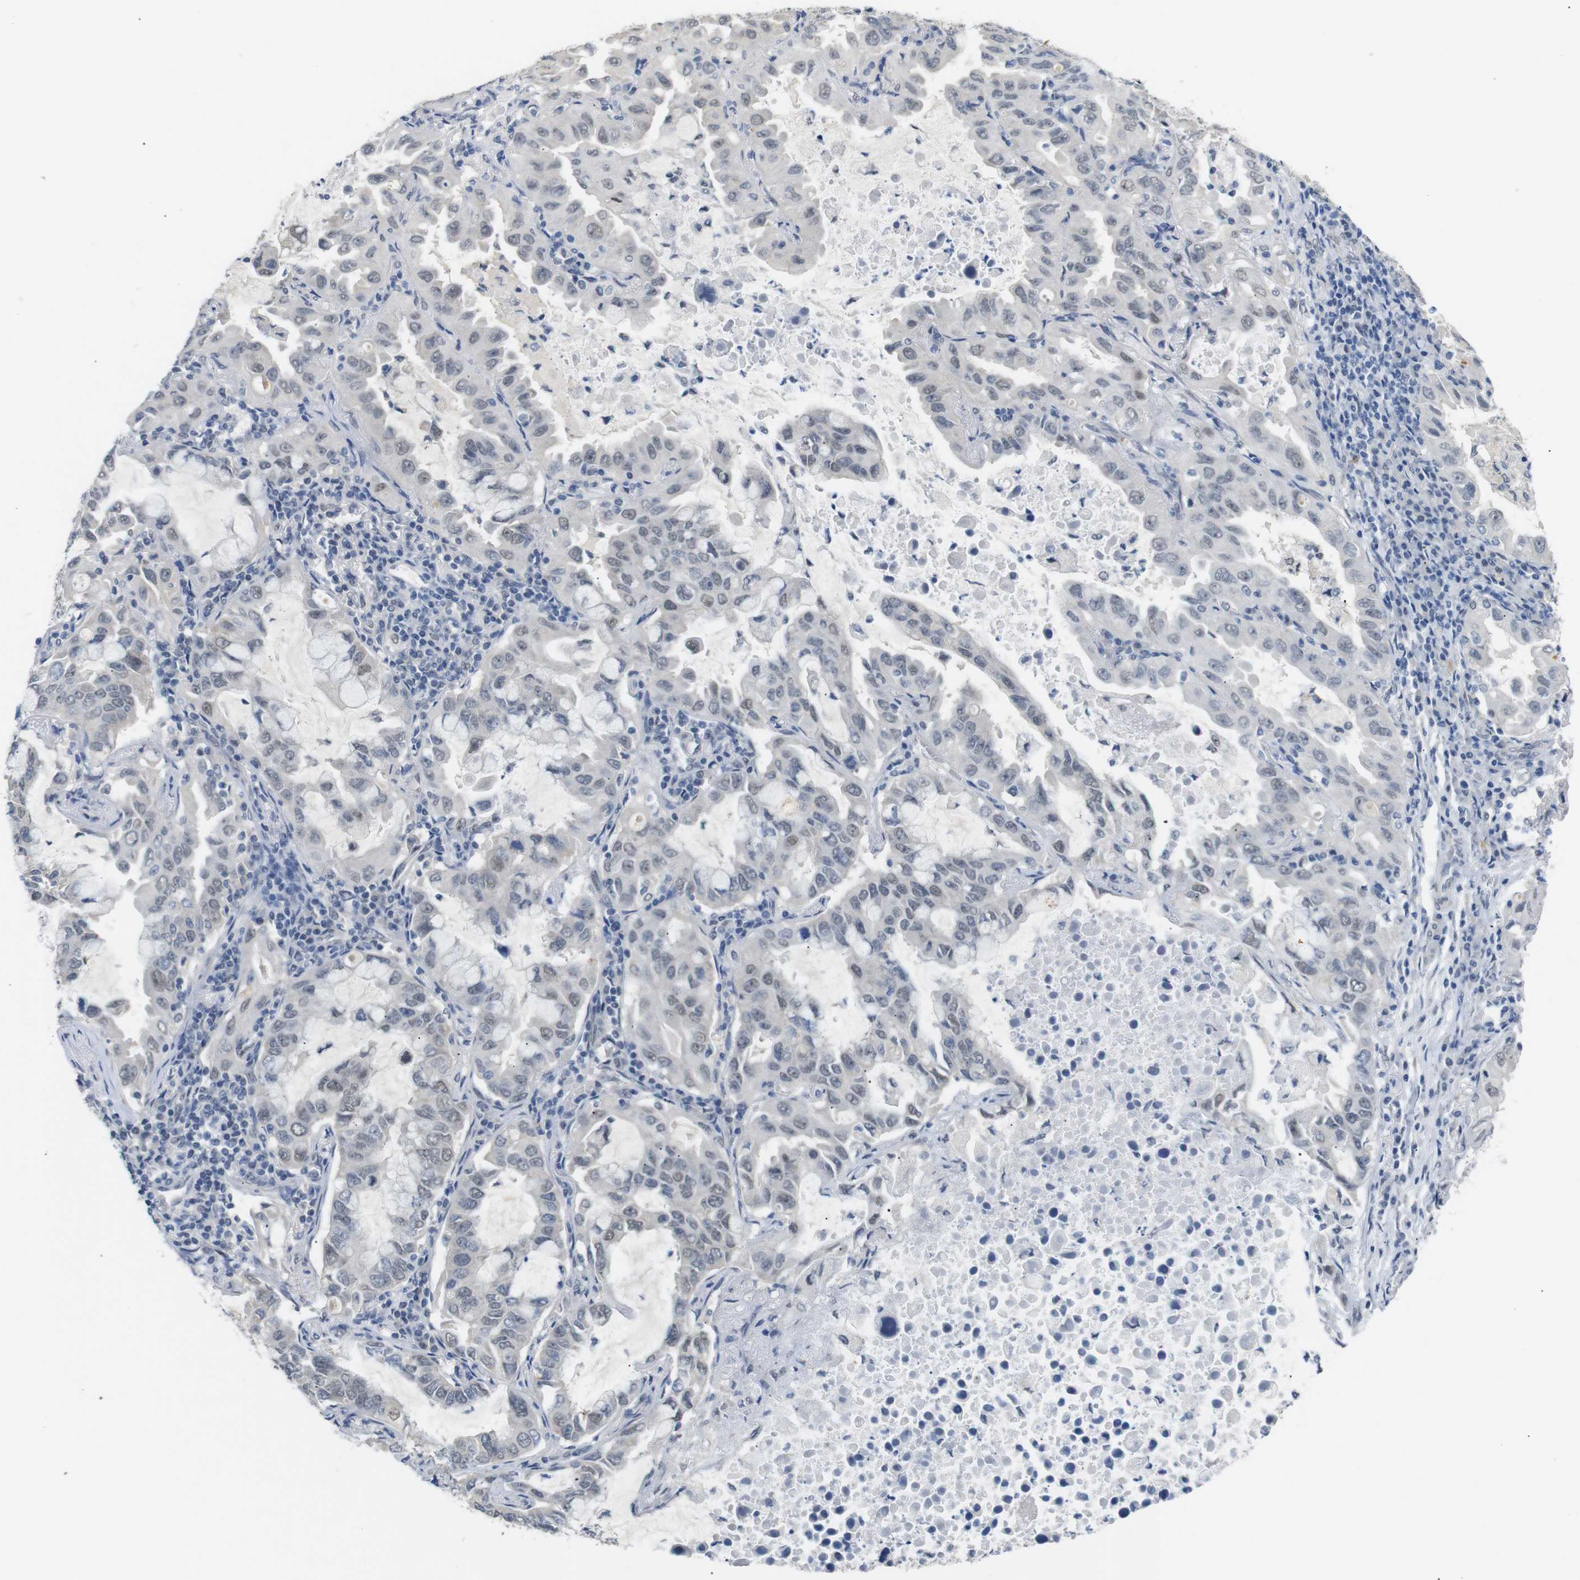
{"staining": {"intensity": "weak", "quantity": "<25%", "location": "nuclear"}, "tissue": "lung cancer", "cell_type": "Tumor cells", "image_type": "cancer", "snomed": [{"axis": "morphology", "description": "Adenocarcinoma, NOS"}, {"axis": "topography", "description": "Lung"}], "caption": "Tumor cells show no significant staining in lung cancer (adenocarcinoma). (Brightfield microscopy of DAB (3,3'-diaminobenzidine) IHC at high magnification).", "gene": "GPR158", "patient": {"sex": "male", "age": 64}}